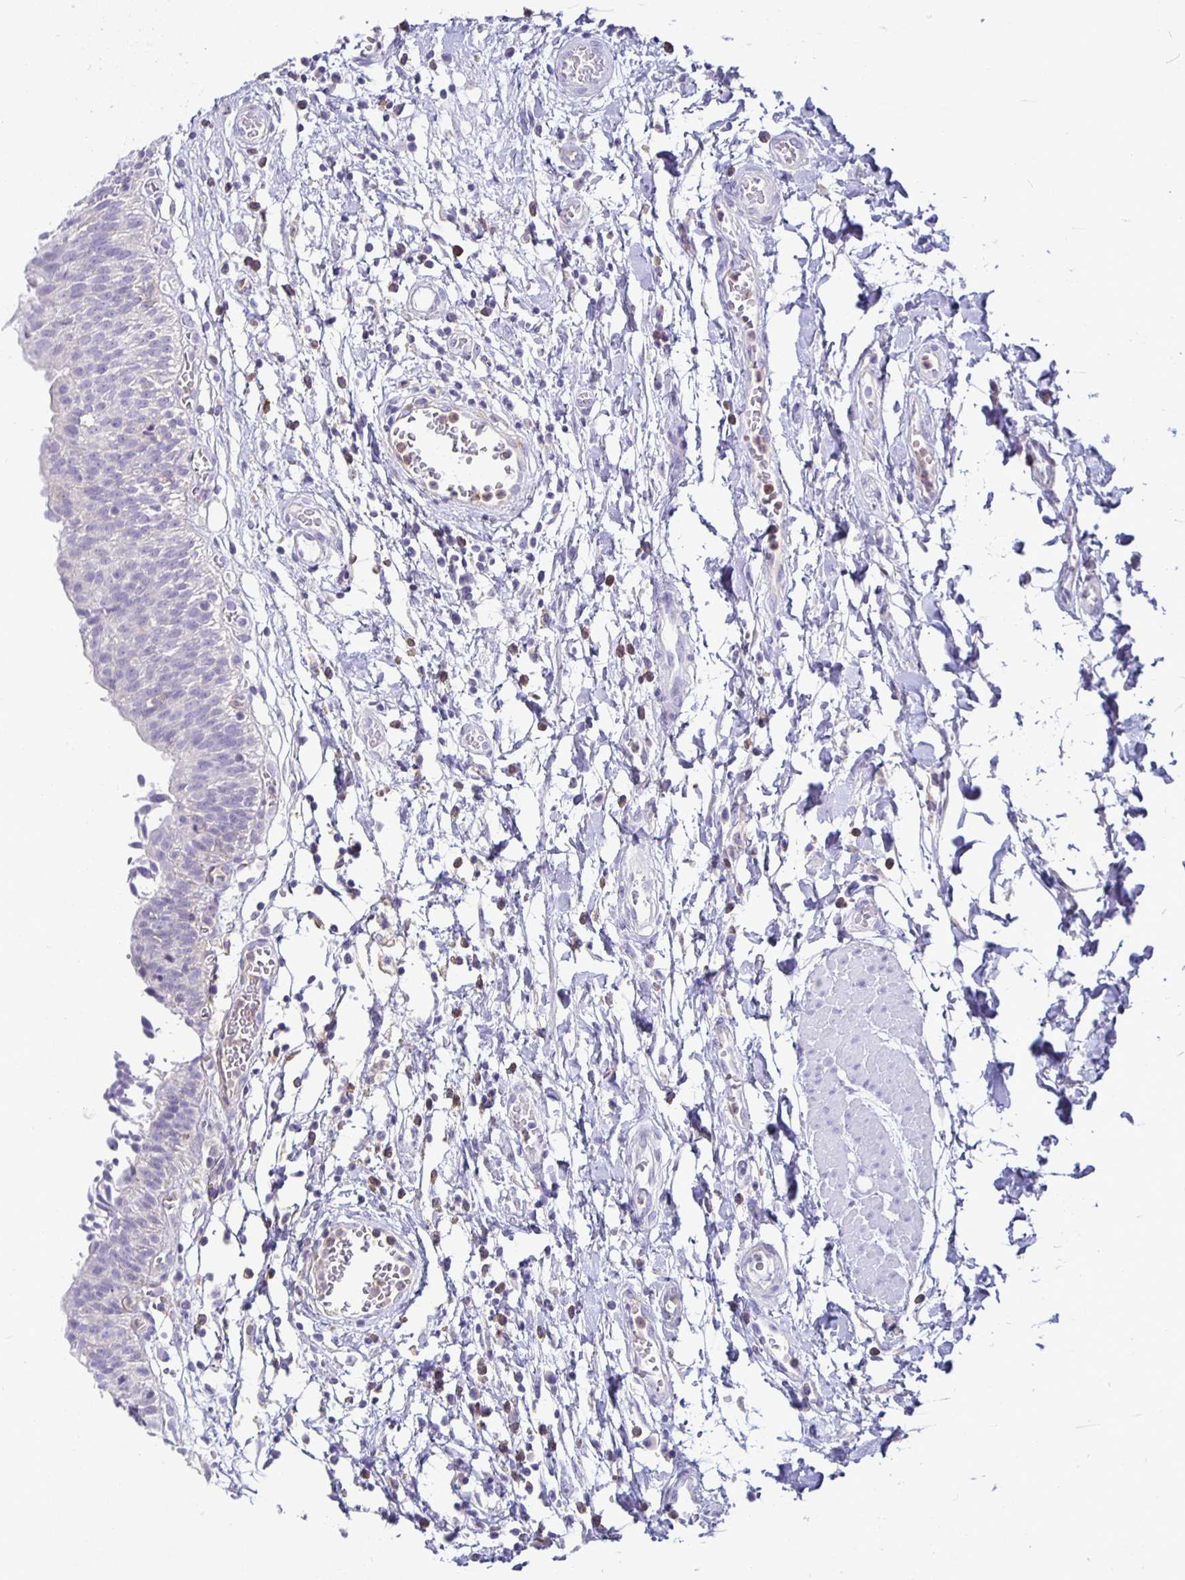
{"staining": {"intensity": "negative", "quantity": "none", "location": "none"}, "tissue": "urinary bladder", "cell_type": "Urothelial cells", "image_type": "normal", "snomed": [{"axis": "morphology", "description": "Normal tissue, NOS"}, {"axis": "topography", "description": "Urinary bladder"}], "caption": "Immunohistochemistry micrograph of benign urinary bladder: urinary bladder stained with DAB displays no significant protein staining in urothelial cells.", "gene": "SIRPA", "patient": {"sex": "male", "age": 64}}